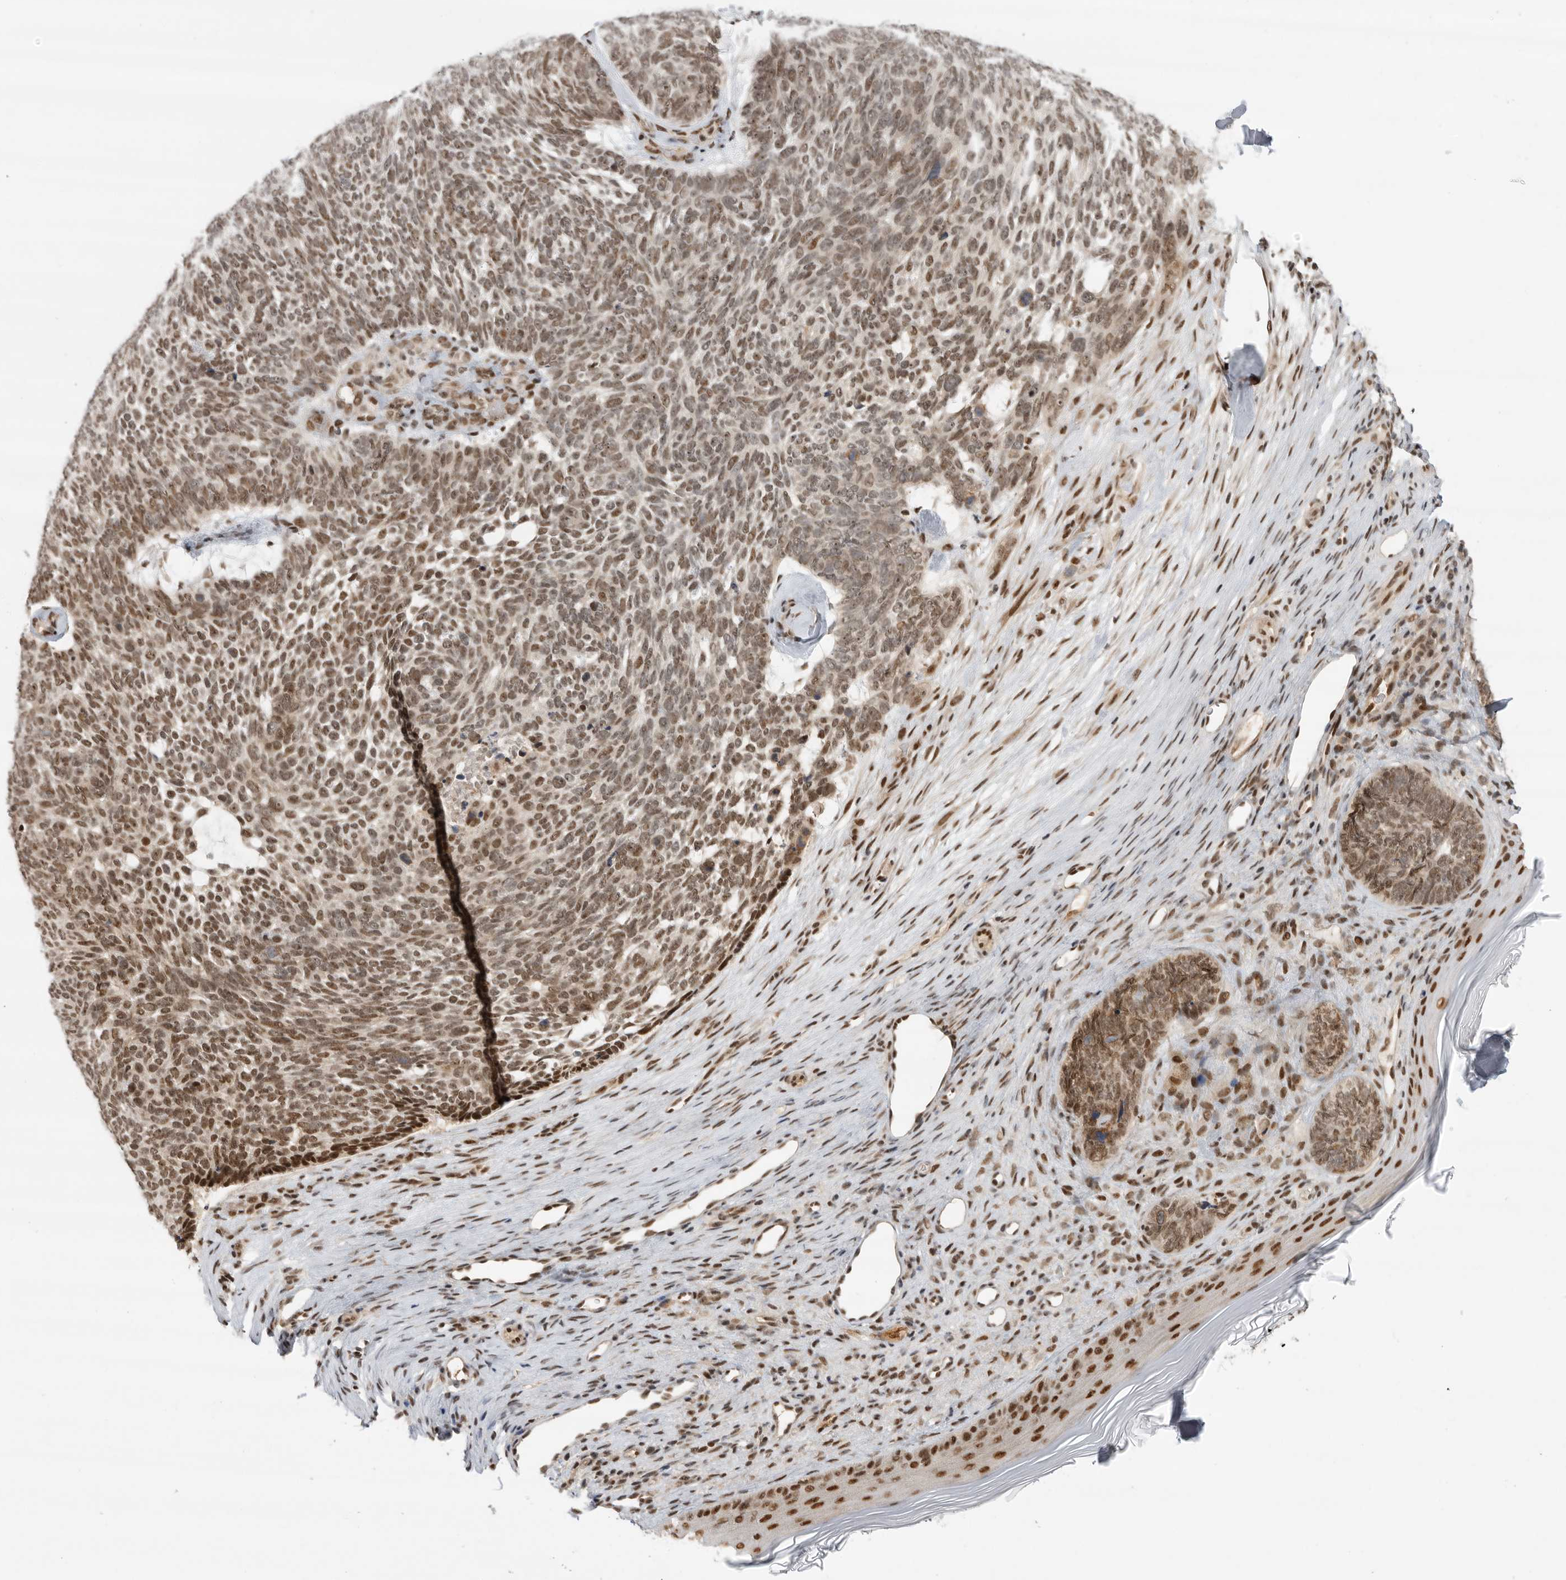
{"staining": {"intensity": "moderate", "quantity": ">75%", "location": "nuclear"}, "tissue": "skin cancer", "cell_type": "Tumor cells", "image_type": "cancer", "snomed": [{"axis": "morphology", "description": "Basal cell carcinoma"}, {"axis": "topography", "description": "Skin"}], "caption": "This is an image of immunohistochemistry (IHC) staining of basal cell carcinoma (skin), which shows moderate staining in the nuclear of tumor cells.", "gene": "ZNF830", "patient": {"sex": "female", "age": 85}}